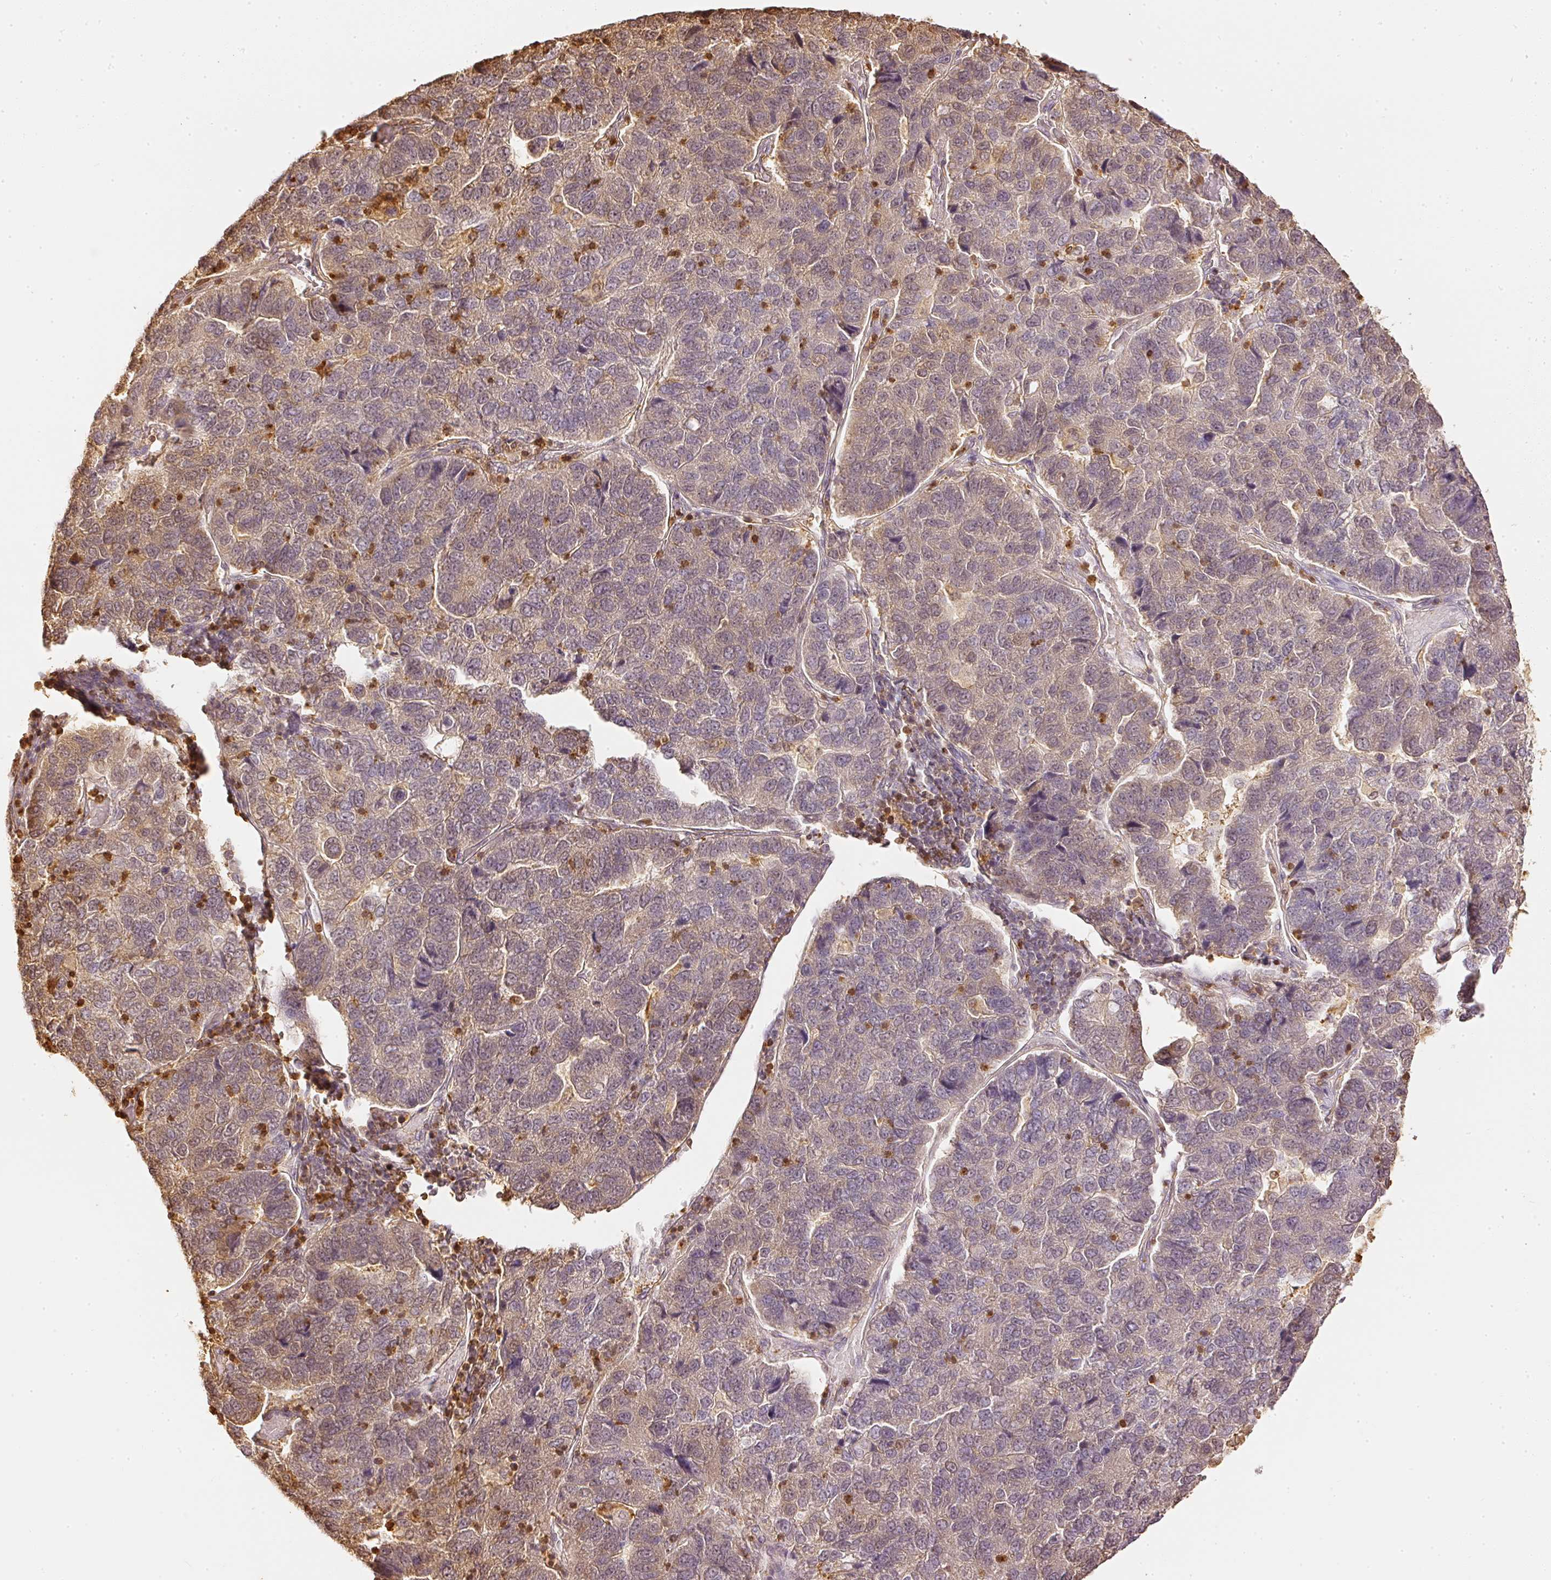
{"staining": {"intensity": "weak", "quantity": "<25%", "location": "cytoplasmic/membranous,nuclear"}, "tissue": "pancreatic cancer", "cell_type": "Tumor cells", "image_type": "cancer", "snomed": [{"axis": "morphology", "description": "Adenocarcinoma, NOS"}, {"axis": "topography", "description": "Pancreas"}], "caption": "High magnification brightfield microscopy of pancreatic cancer (adenocarcinoma) stained with DAB (brown) and counterstained with hematoxylin (blue): tumor cells show no significant positivity. (DAB (3,3'-diaminobenzidine) immunohistochemistry with hematoxylin counter stain).", "gene": "PFN1", "patient": {"sex": "female", "age": 61}}